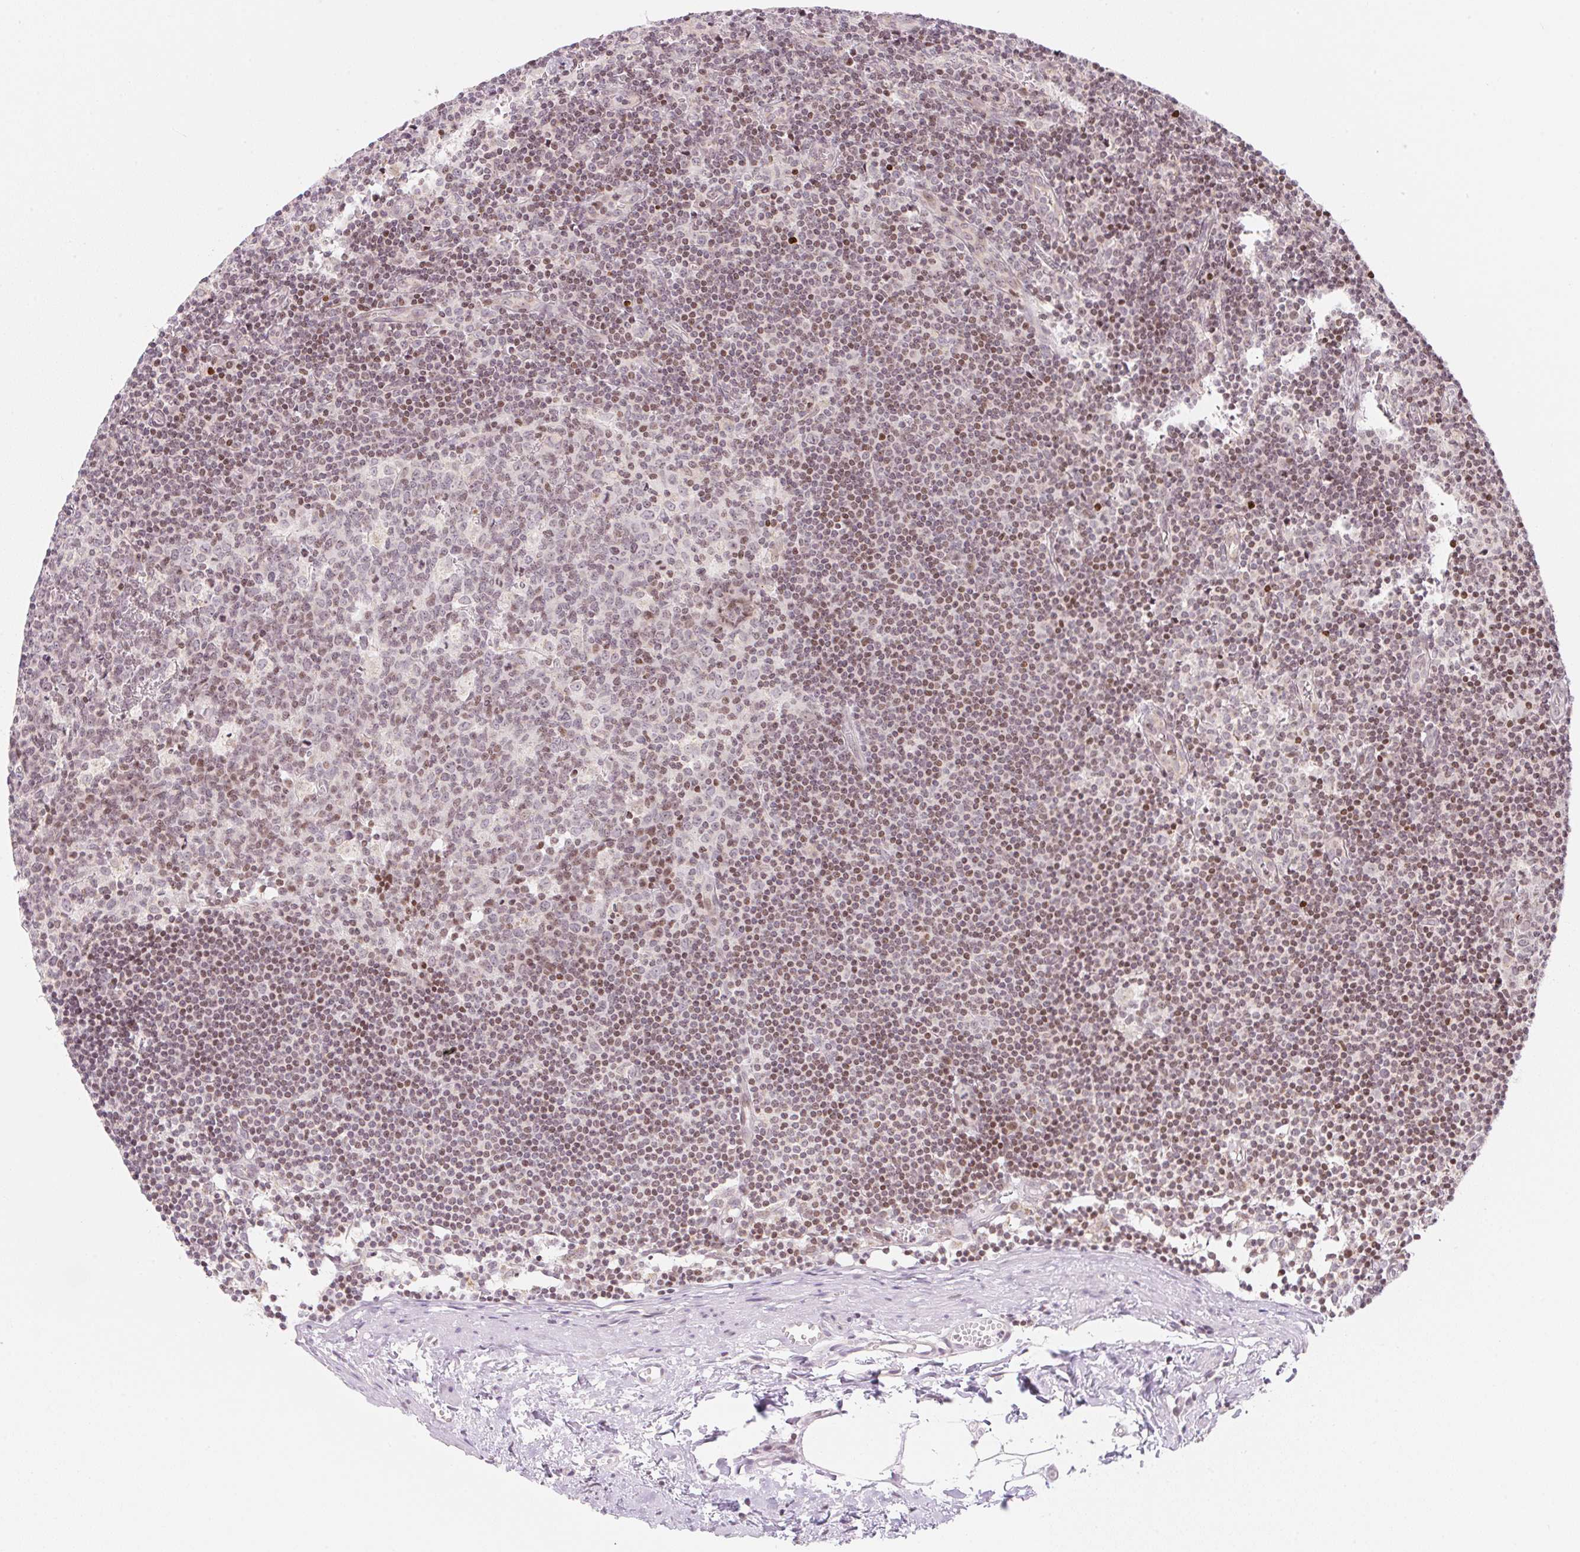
{"staining": {"intensity": "weak", "quantity": "25%-75%", "location": "nuclear"}, "tissue": "lymph node", "cell_type": "Germinal center cells", "image_type": "normal", "snomed": [{"axis": "morphology", "description": "Normal tissue, NOS"}, {"axis": "topography", "description": "Lymph node"}], "caption": "The photomicrograph demonstrates staining of benign lymph node, revealing weak nuclear protein expression (brown color) within germinal center cells.", "gene": "CASKIN1", "patient": {"sex": "female", "age": 45}}